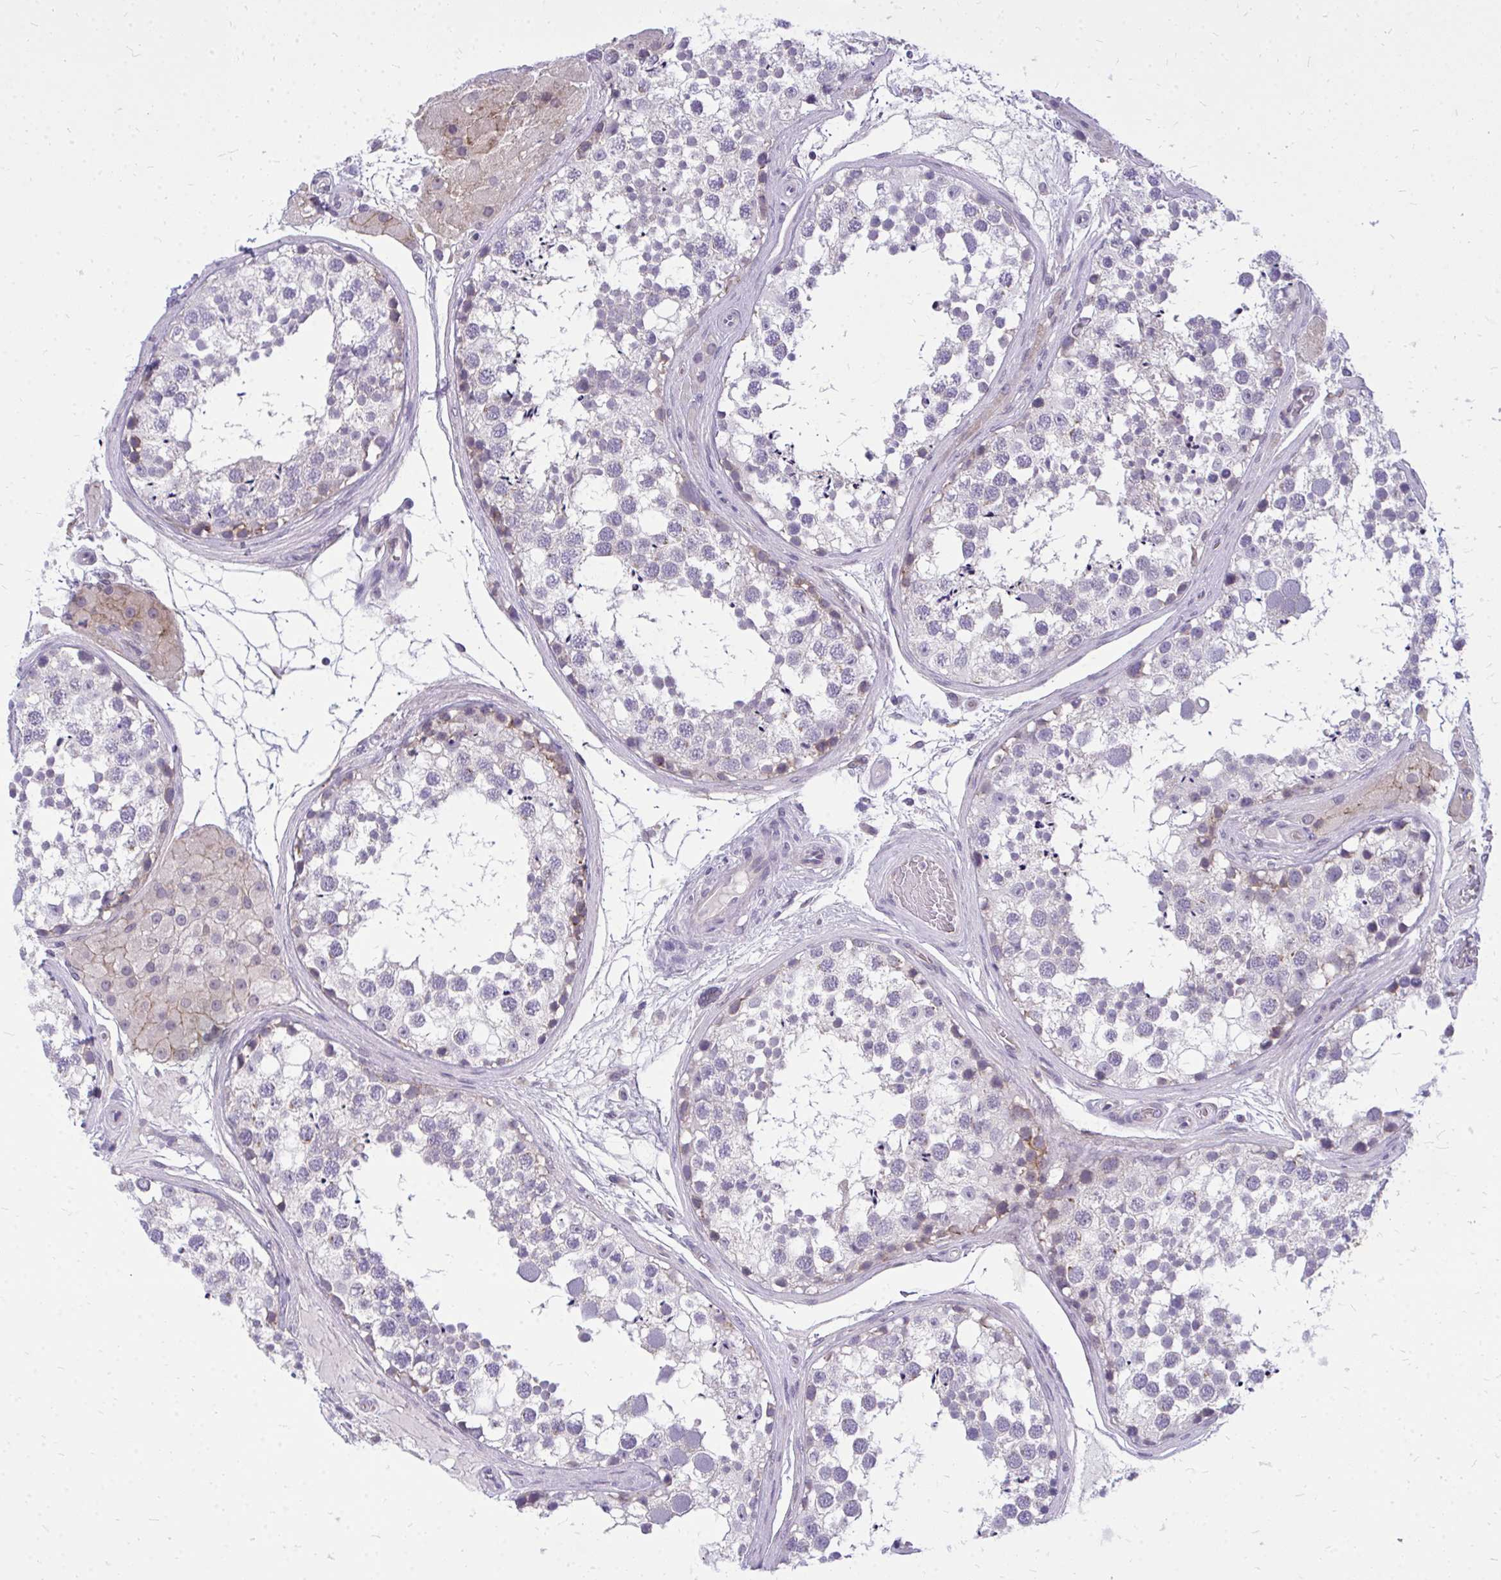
{"staining": {"intensity": "weak", "quantity": "<25%", "location": "cytoplasmic/membranous"}, "tissue": "testis", "cell_type": "Cells in seminiferous ducts", "image_type": "normal", "snomed": [{"axis": "morphology", "description": "Normal tissue, NOS"}, {"axis": "morphology", "description": "Seminoma, NOS"}, {"axis": "topography", "description": "Testis"}], "caption": "Immunohistochemistry micrograph of unremarkable testis stained for a protein (brown), which displays no expression in cells in seminiferous ducts.", "gene": "ACSL5", "patient": {"sex": "male", "age": 65}}